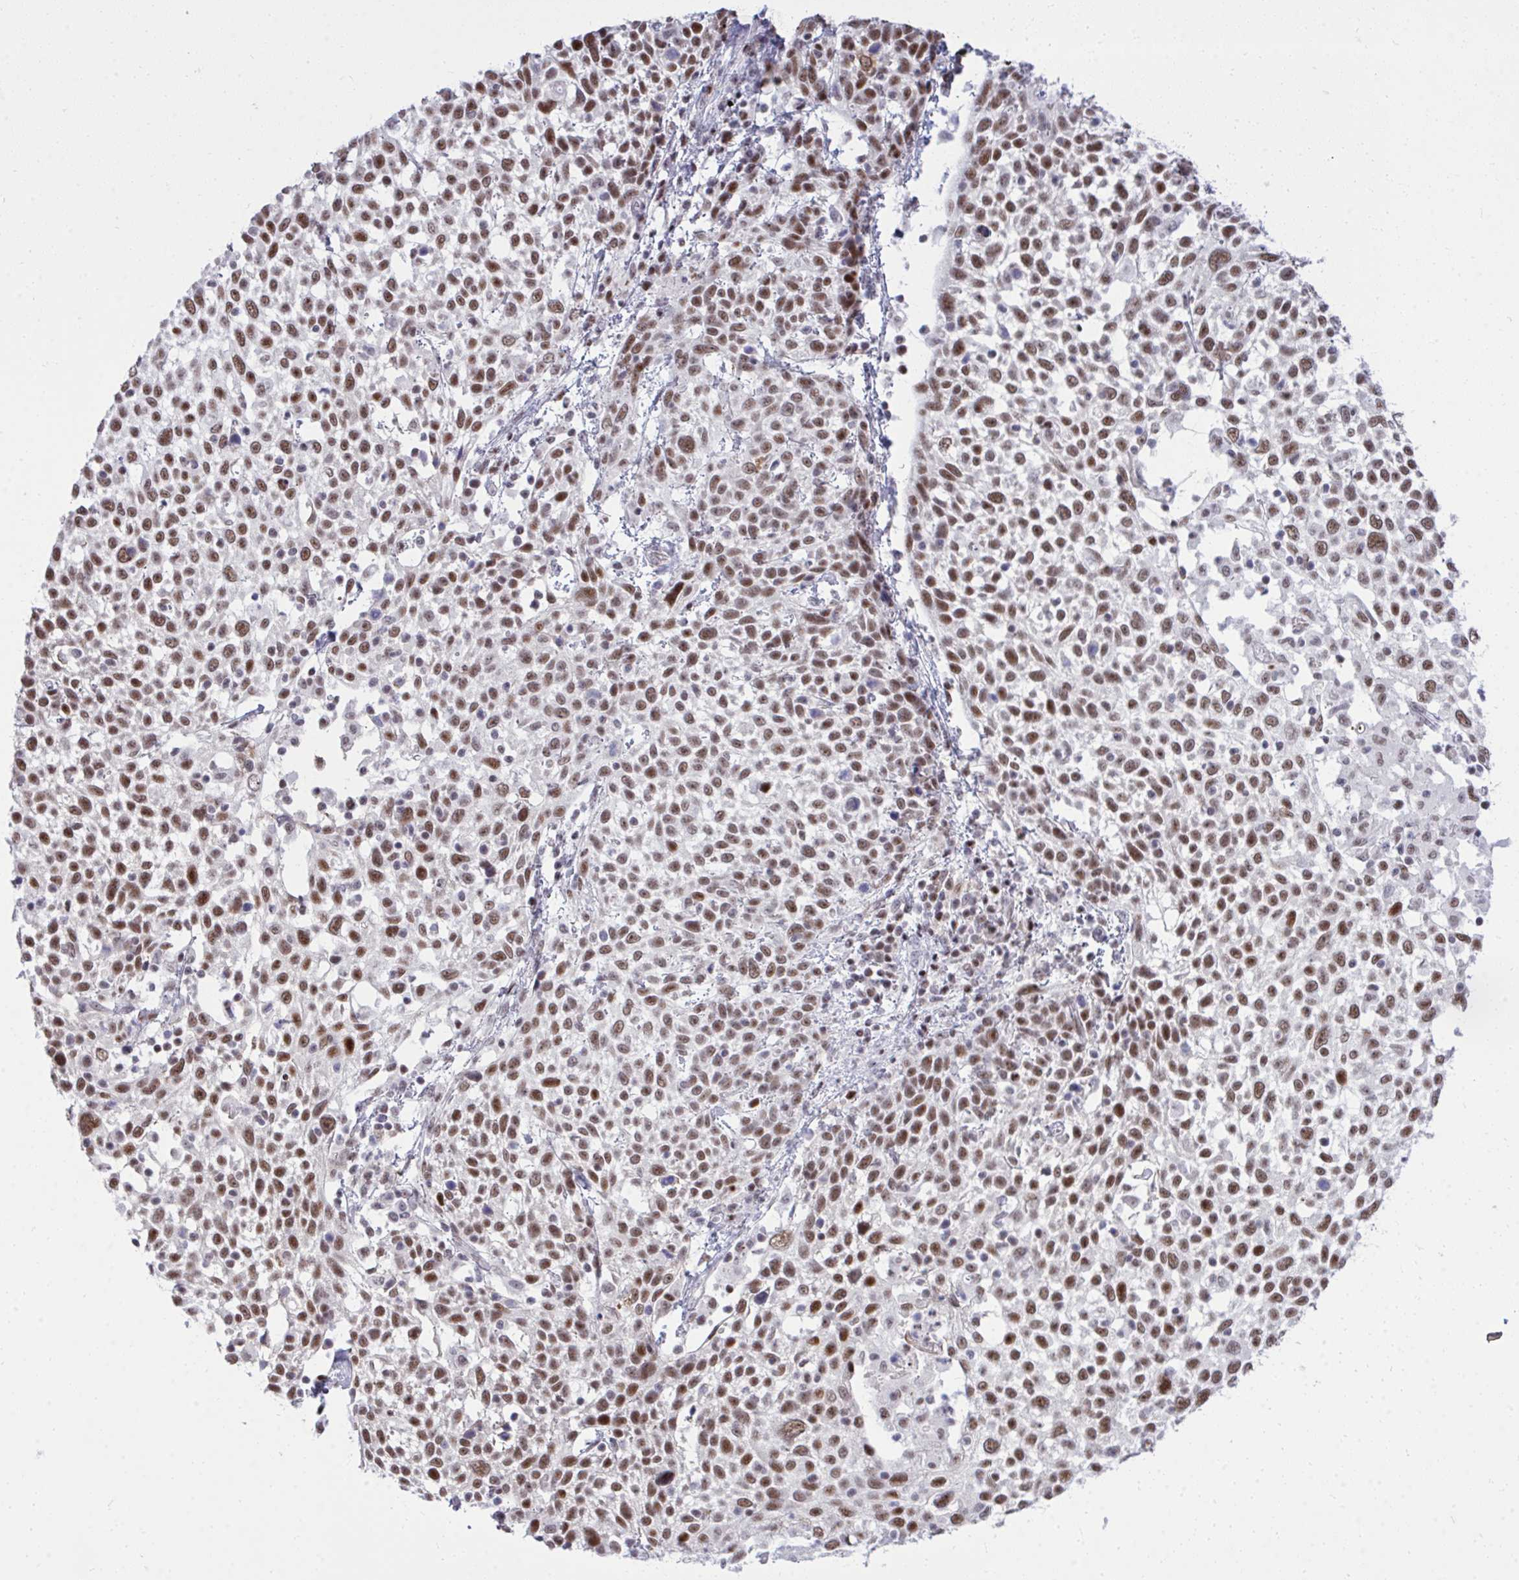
{"staining": {"intensity": "moderate", "quantity": ">75%", "location": "nuclear"}, "tissue": "cervical cancer", "cell_type": "Tumor cells", "image_type": "cancer", "snomed": [{"axis": "morphology", "description": "Squamous cell carcinoma, NOS"}, {"axis": "topography", "description": "Cervix"}], "caption": "A micrograph showing moderate nuclear positivity in approximately >75% of tumor cells in squamous cell carcinoma (cervical), as visualized by brown immunohistochemical staining.", "gene": "C14orf39", "patient": {"sex": "female", "age": 61}}